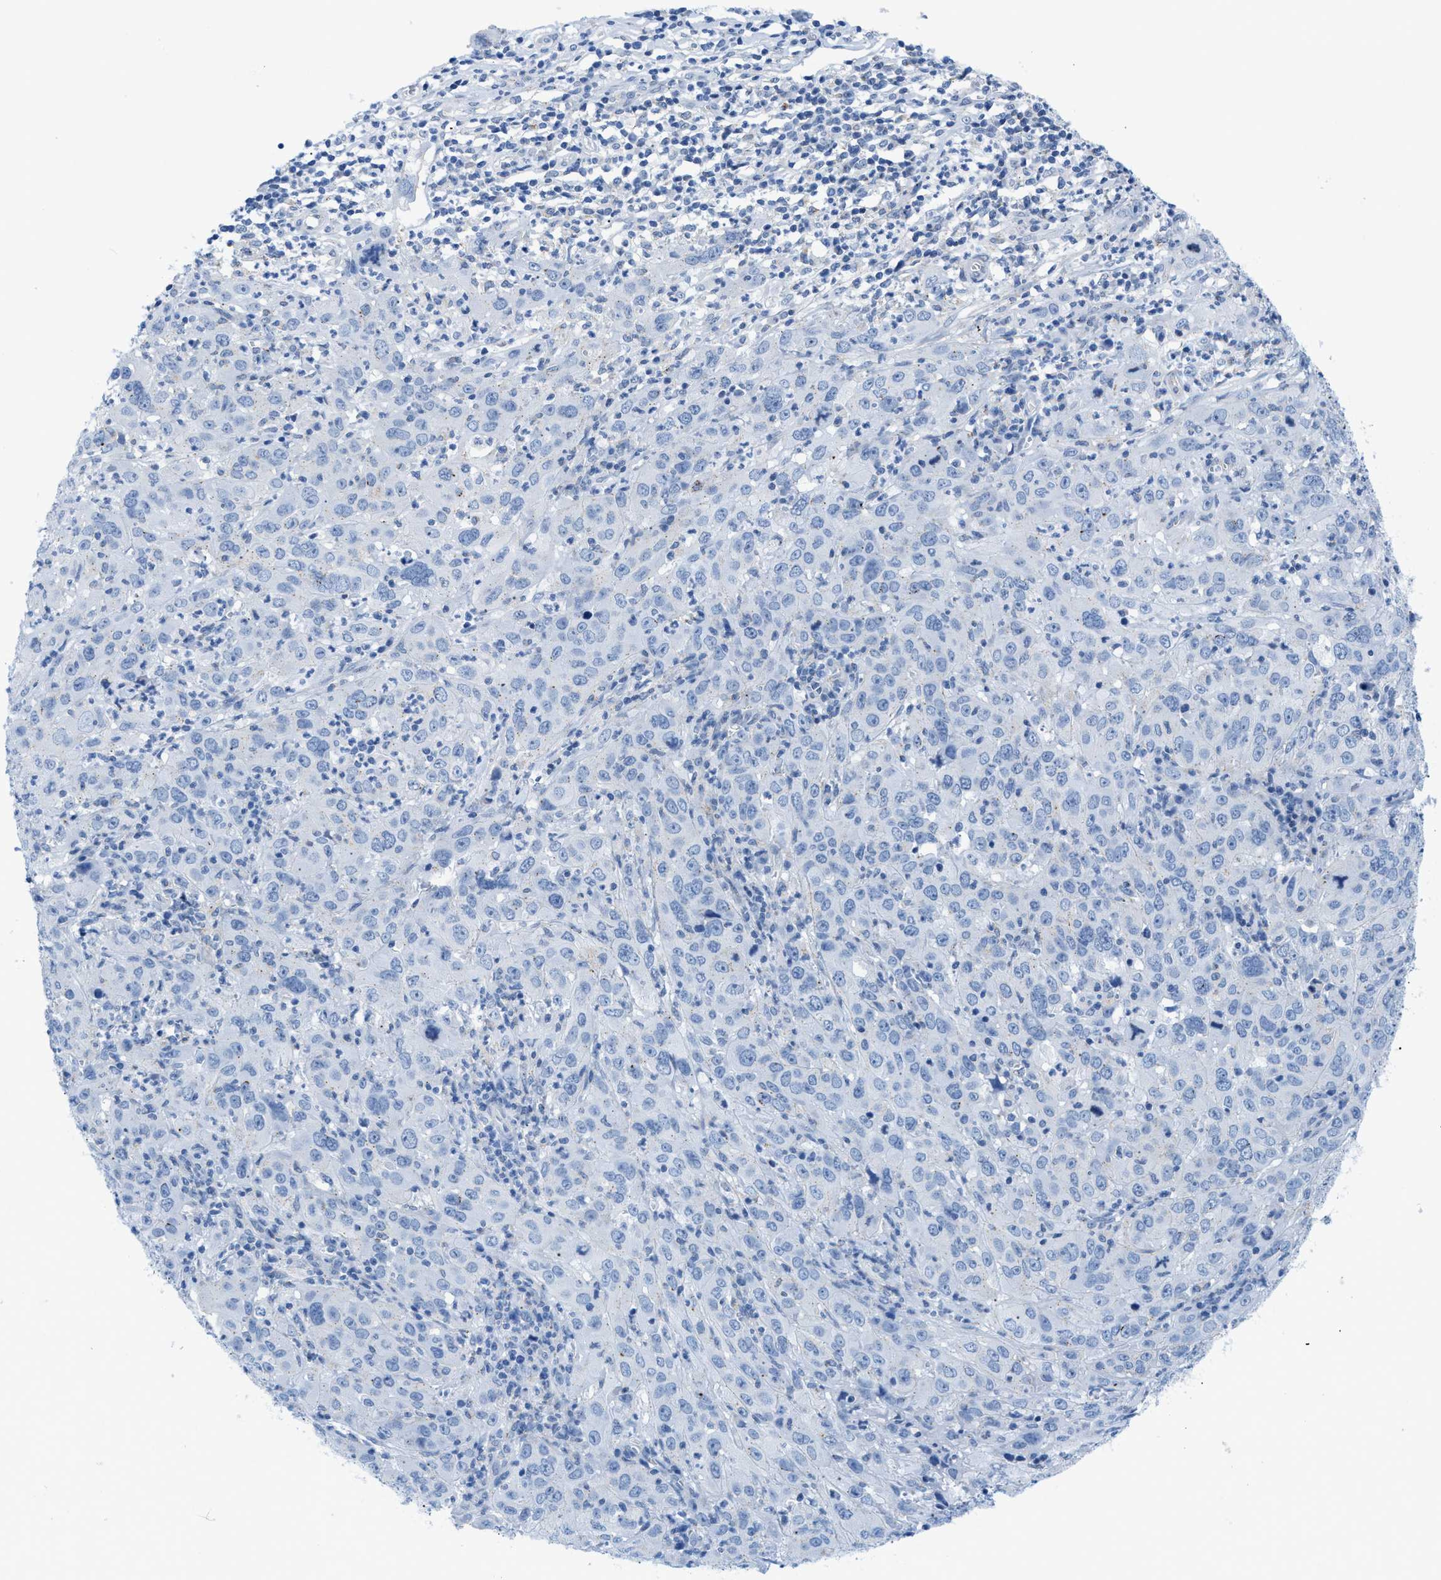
{"staining": {"intensity": "negative", "quantity": "none", "location": "none"}, "tissue": "cervical cancer", "cell_type": "Tumor cells", "image_type": "cancer", "snomed": [{"axis": "morphology", "description": "Squamous cell carcinoma, NOS"}, {"axis": "topography", "description": "Cervix"}], "caption": "This is a histopathology image of immunohistochemistry (IHC) staining of cervical cancer, which shows no staining in tumor cells. The staining is performed using DAB (3,3'-diaminobenzidine) brown chromogen with nuclei counter-stained in using hematoxylin.", "gene": "FDCSP", "patient": {"sex": "female", "age": 32}}